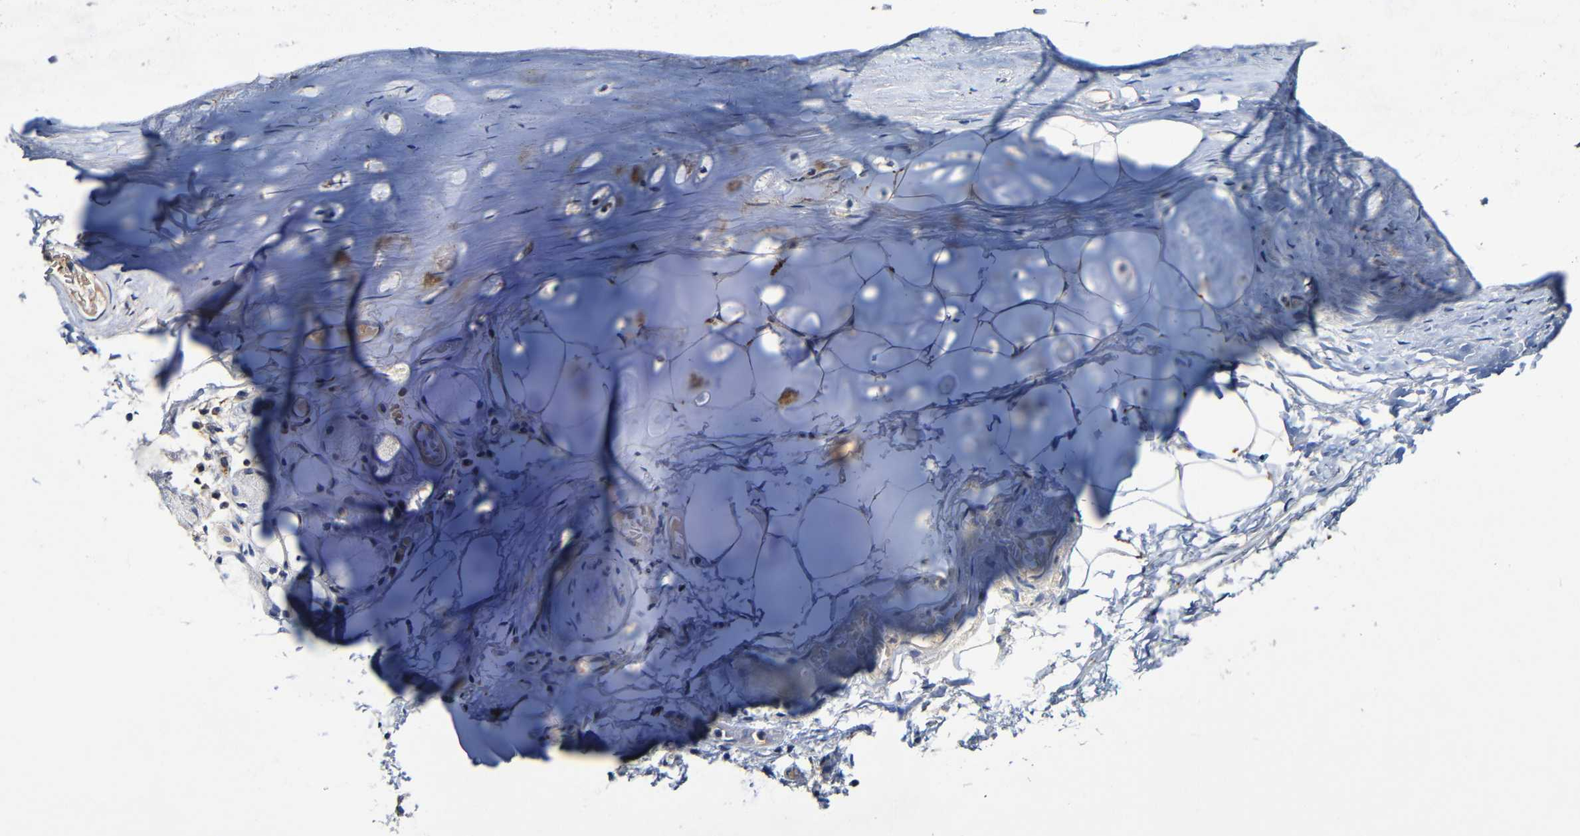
{"staining": {"intensity": "negative", "quantity": "none", "location": "none"}, "tissue": "adipose tissue", "cell_type": "Adipocytes", "image_type": "normal", "snomed": [{"axis": "morphology", "description": "Normal tissue, NOS"}, {"axis": "topography", "description": "Cartilage tissue"}, {"axis": "topography", "description": "Bronchus"}], "caption": "DAB (3,3'-diaminobenzidine) immunohistochemical staining of benign human adipose tissue shows no significant positivity in adipocytes. (DAB immunohistochemistry (IHC) visualized using brightfield microscopy, high magnification).", "gene": "LRRC70", "patient": {"sex": "female", "age": 73}}